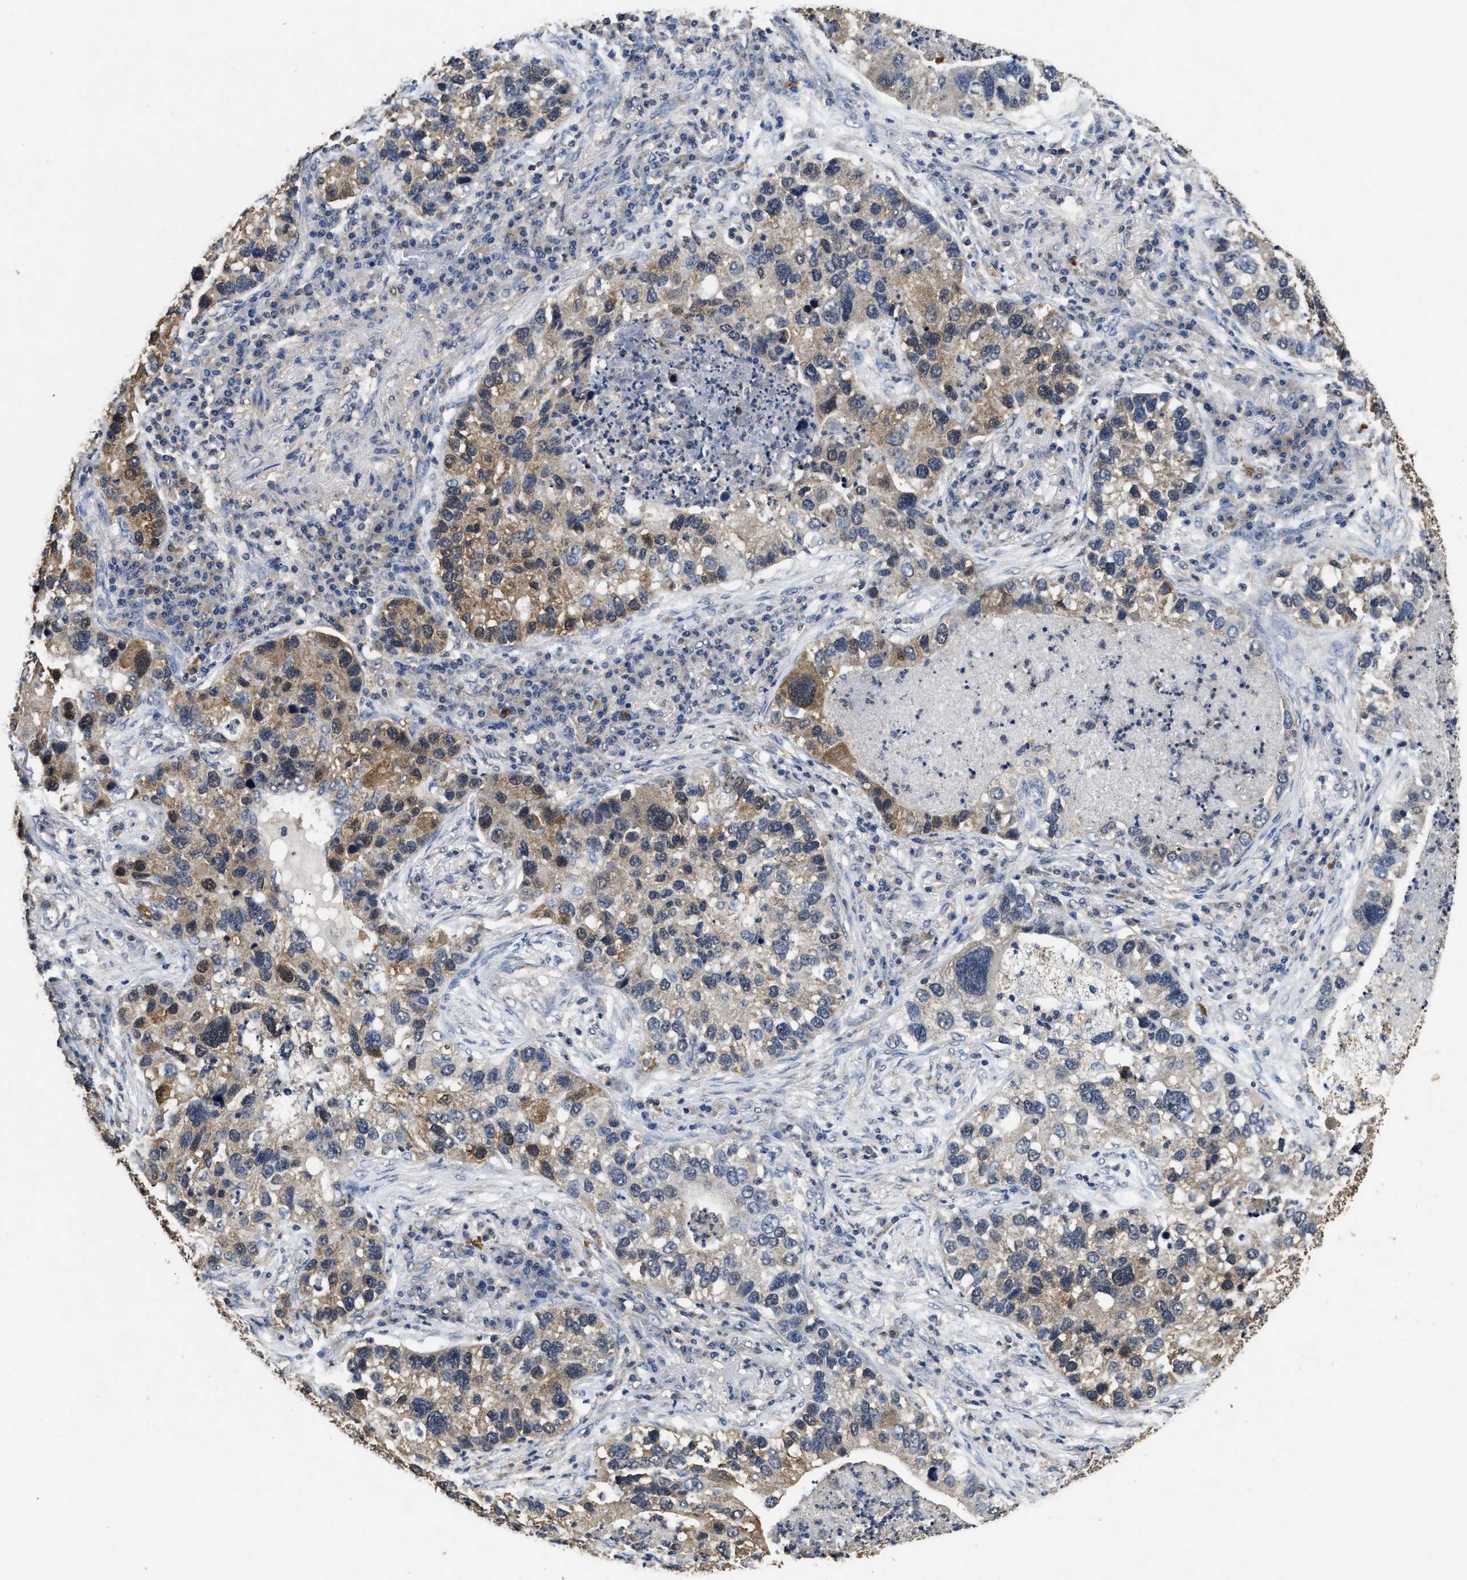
{"staining": {"intensity": "moderate", "quantity": "25%-75%", "location": "cytoplasmic/membranous,nuclear"}, "tissue": "lung cancer", "cell_type": "Tumor cells", "image_type": "cancer", "snomed": [{"axis": "morphology", "description": "Normal tissue, NOS"}, {"axis": "morphology", "description": "Adenocarcinoma, NOS"}, {"axis": "topography", "description": "Bronchus"}, {"axis": "topography", "description": "Lung"}], "caption": "Tumor cells reveal medium levels of moderate cytoplasmic/membranous and nuclear expression in approximately 25%-75% of cells in human lung cancer (adenocarcinoma).", "gene": "ACAT2", "patient": {"sex": "male", "age": 54}}